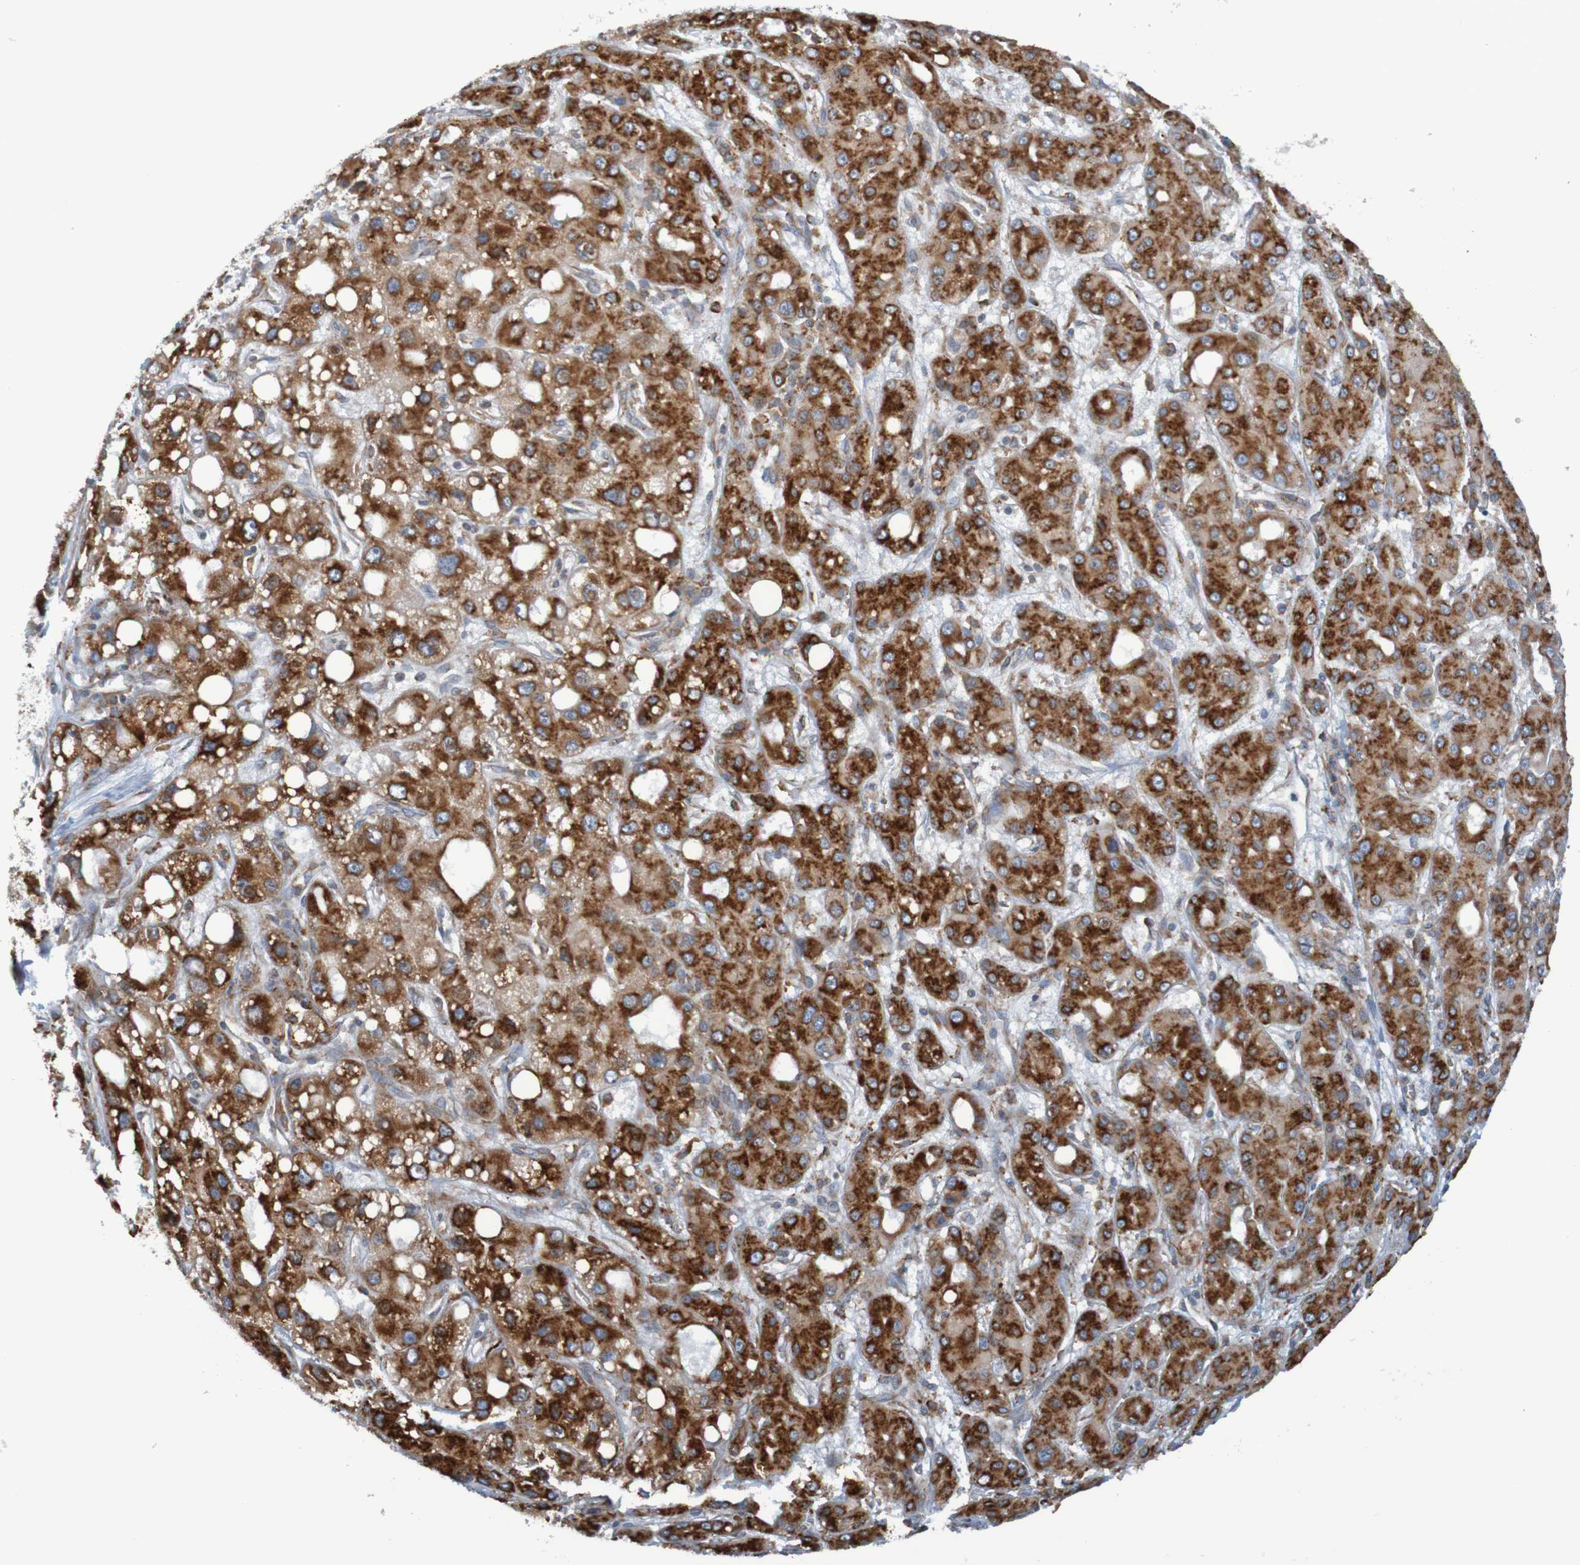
{"staining": {"intensity": "moderate", "quantity": ">75%", "location": "cytoplasmic/membranous"}, "tissue": "liver cancer", "cell_type": "Tumor cells", "image_type": "cancer", "snomed": [{"axis": "morphology", "description": "Carcinoma, Hepatocellular, NOS"}, {"axis": "topography", "description": "Liver"}], "caption": "Brown immunohistochemical staining in liver cancer shows moderate cytoplasmic/membranous staining in about >75% of tumor cells.", "gene": "SSR1", "patient": {"sex": "male", "age": 55}}